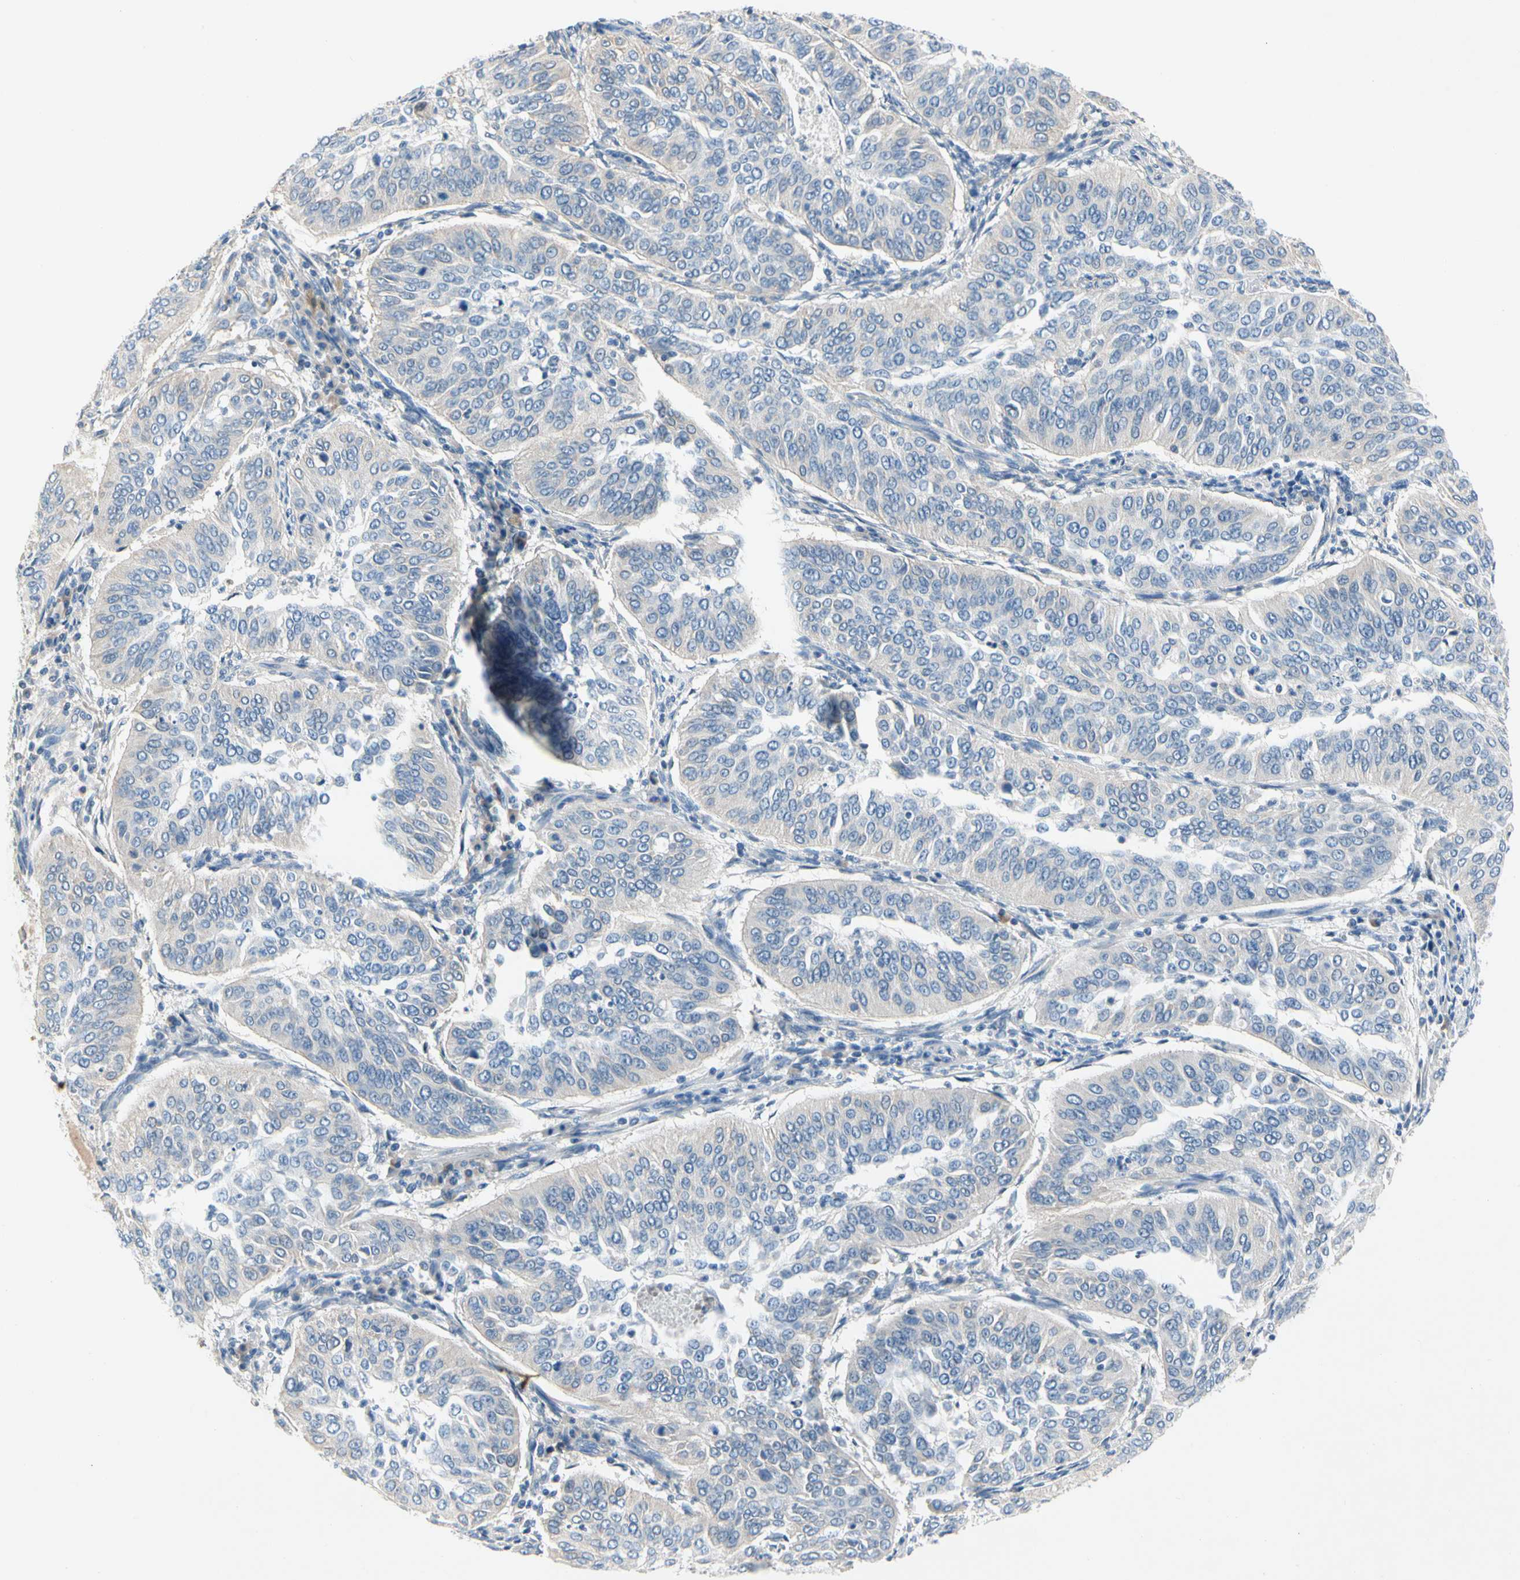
{"staining": {"intensity": "negative", "quantity": "none", "location": "none"}, "tissue": "cervical cancer", "cell_type": "Tumor cells", "image_type": "cancer", "snomed": [{"axis": "morphology", "description": "Normal tissue, NOS"}, {"axis": "morphology", "description": "Squamous cell carcinoma, NOS"}, {"axis": "topography", "description": "Cervix"}], "caption": "Immunohistochemistry (IHC) of cervical squamous cell carcinoma demonstrates no staining in tumor cells.", "gene": "CA14", "patient": {"sex": "female", "age": 39}}